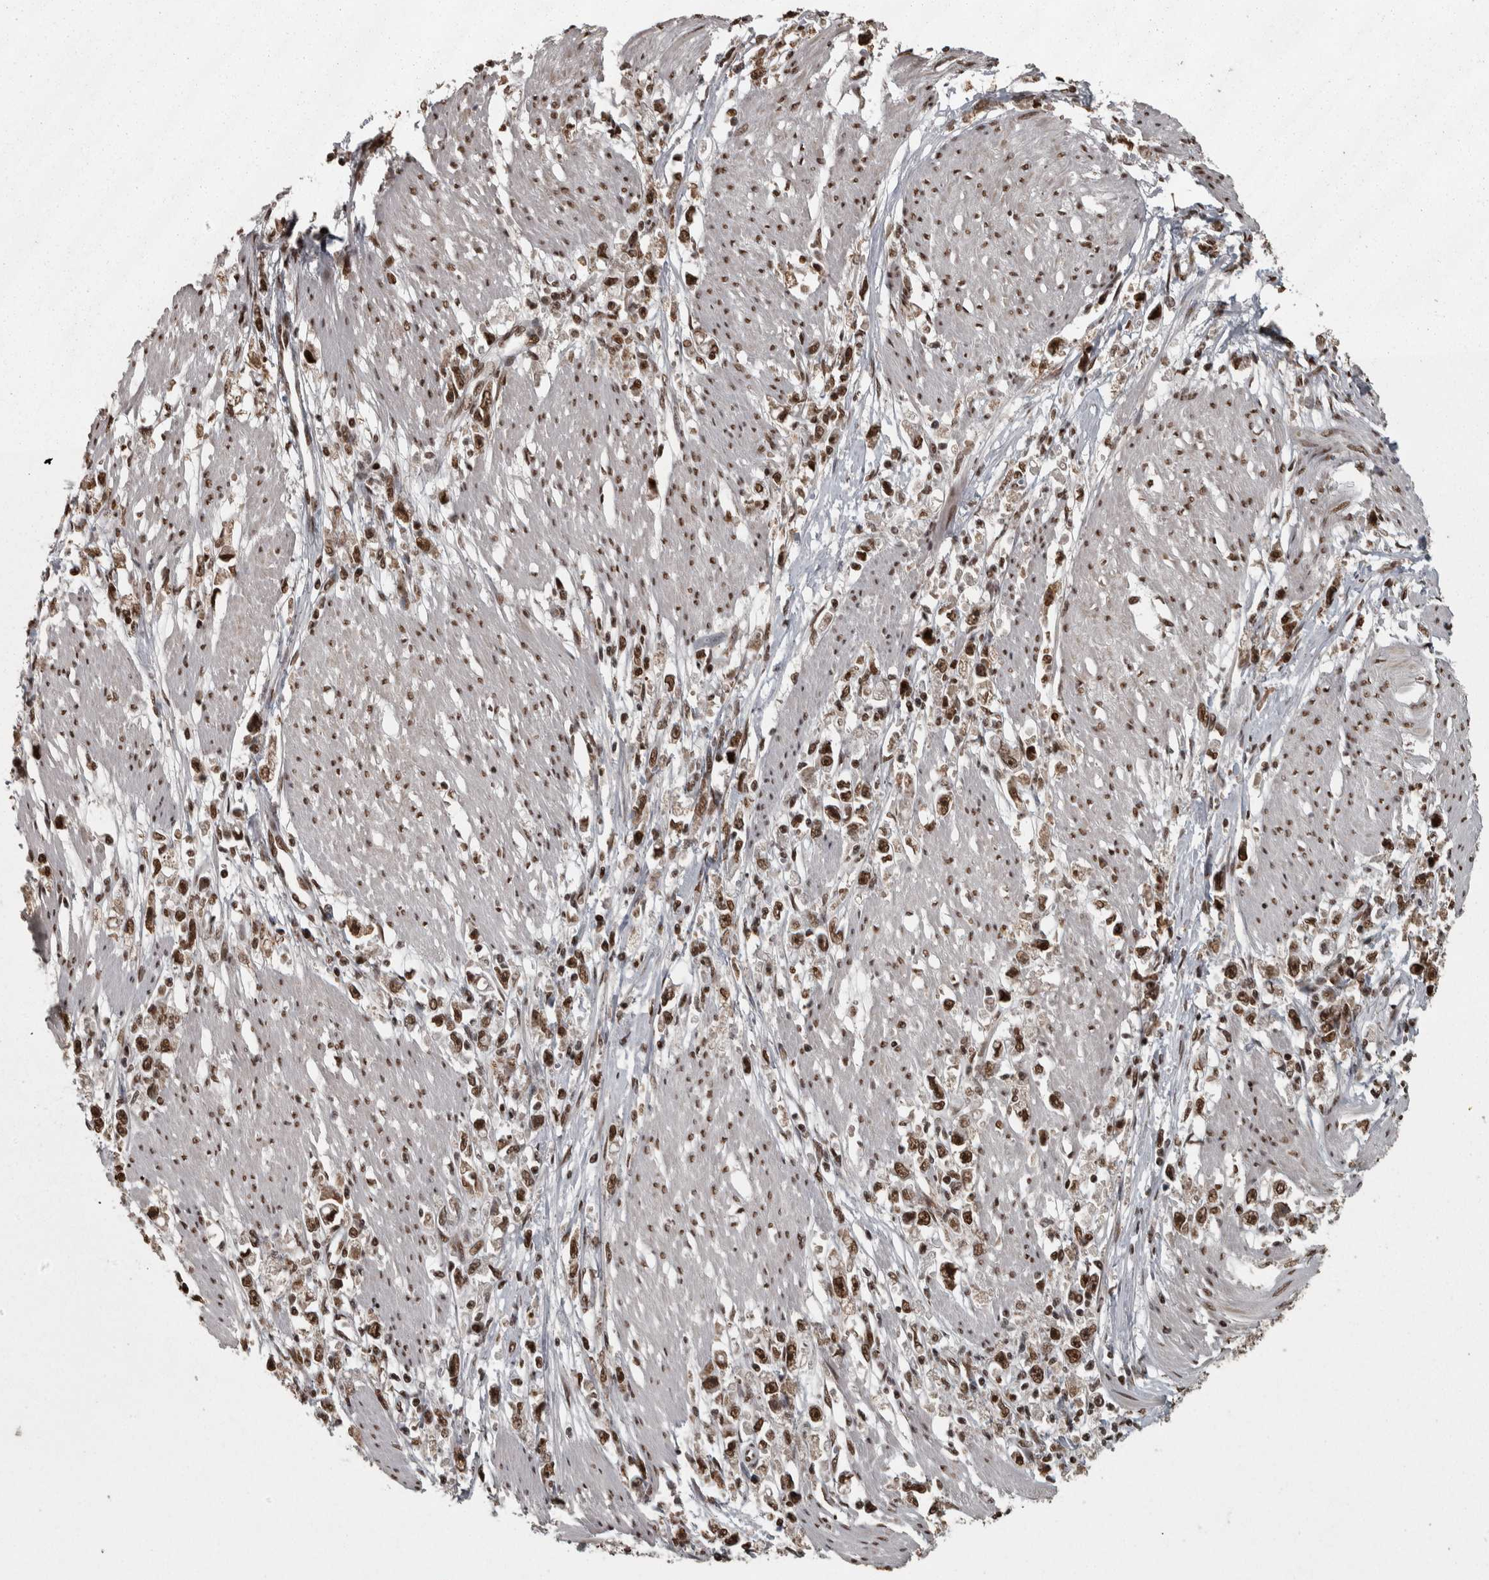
{"staining": {"intensity": "strong", "quantity": ">75%", "location": "nuclear"}, "tissue": "stomach cancer", "cell_type": "Tumor cells", "image_type": "cancer", "snomed": [{"axis": "morphology", "description": "Adenocarcinoma, NOS"}, {"axis": "topography", "description": "Stomach"}], "caption": "A photomicrograph showing strong nuclear positivity in about >75% of tumor cells in stomach cancer (adenocarcinoma), as visualized by brown immunohistochemical staining.", "gene": "ZFHX4", "patient": {"sex": "female", "age": 59}}